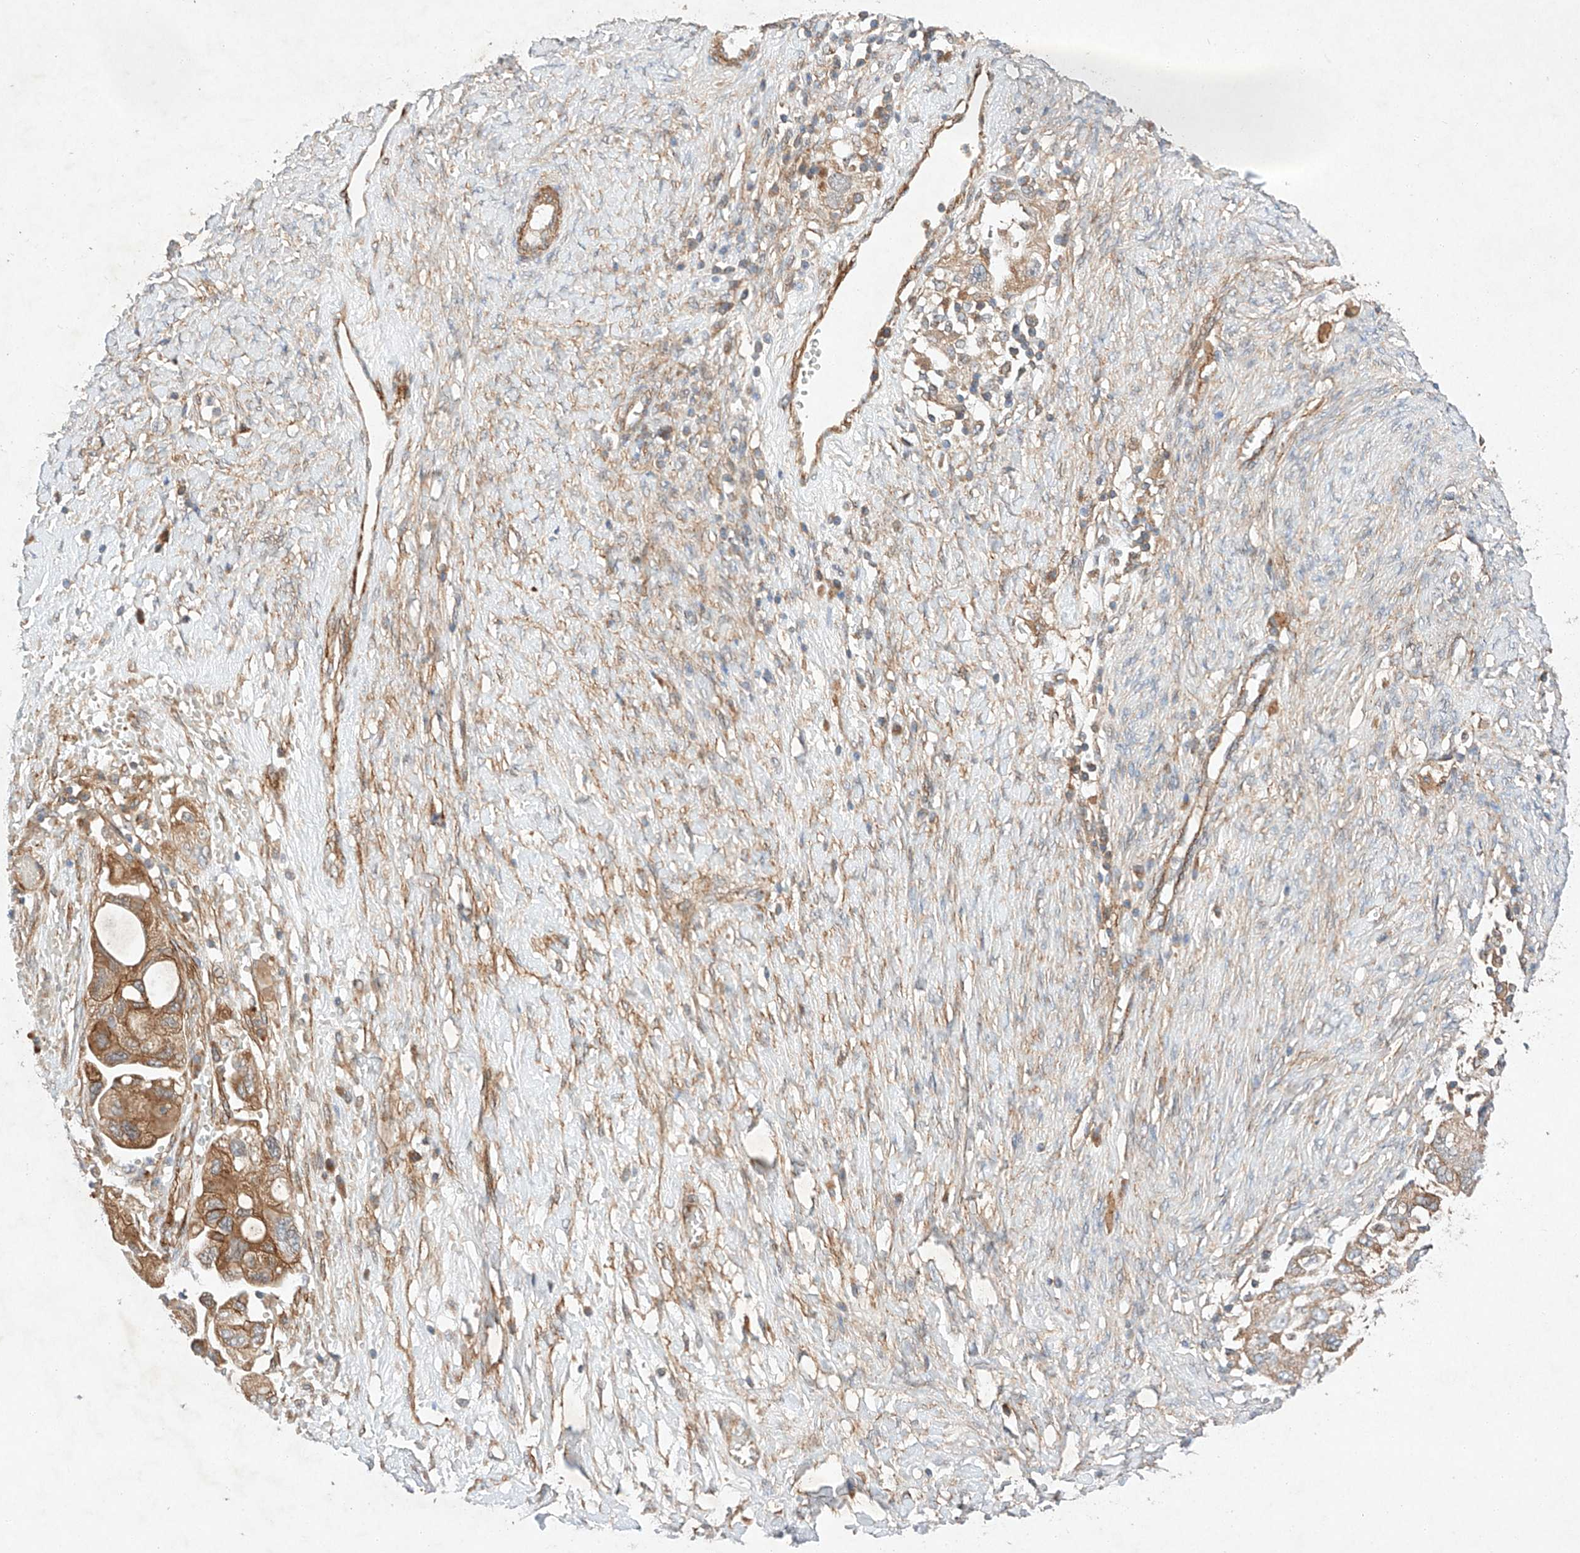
{"staining": {"intensity": "moderate", "quantity": ">75%", "location": "cytoplasmic/membranous"}, "tissue": "ovarian cancer", "cell_type": "Tumor cells", "image_type": "cancer", "snomed": [{"axis": "morphology", "description": "Carcinoma, NOS"}, {"axis": "morphology", "description": "Cystadenocarcinoma, serous, NOS"}, {"axis": "topography", "description": "Ovary"}], "caption": "DAB (3,3'-diaminobenzidine) immunohistochemical staining of ovarian cancer reveals moderate cytoplasmic/membranous protein expression in approximately >75% of tumor cells. (brown staining indicates protein expression, while blue staining denotes nuclei).", "gene": "RAB23", "patient": {"sex": "female", "age": 69}}